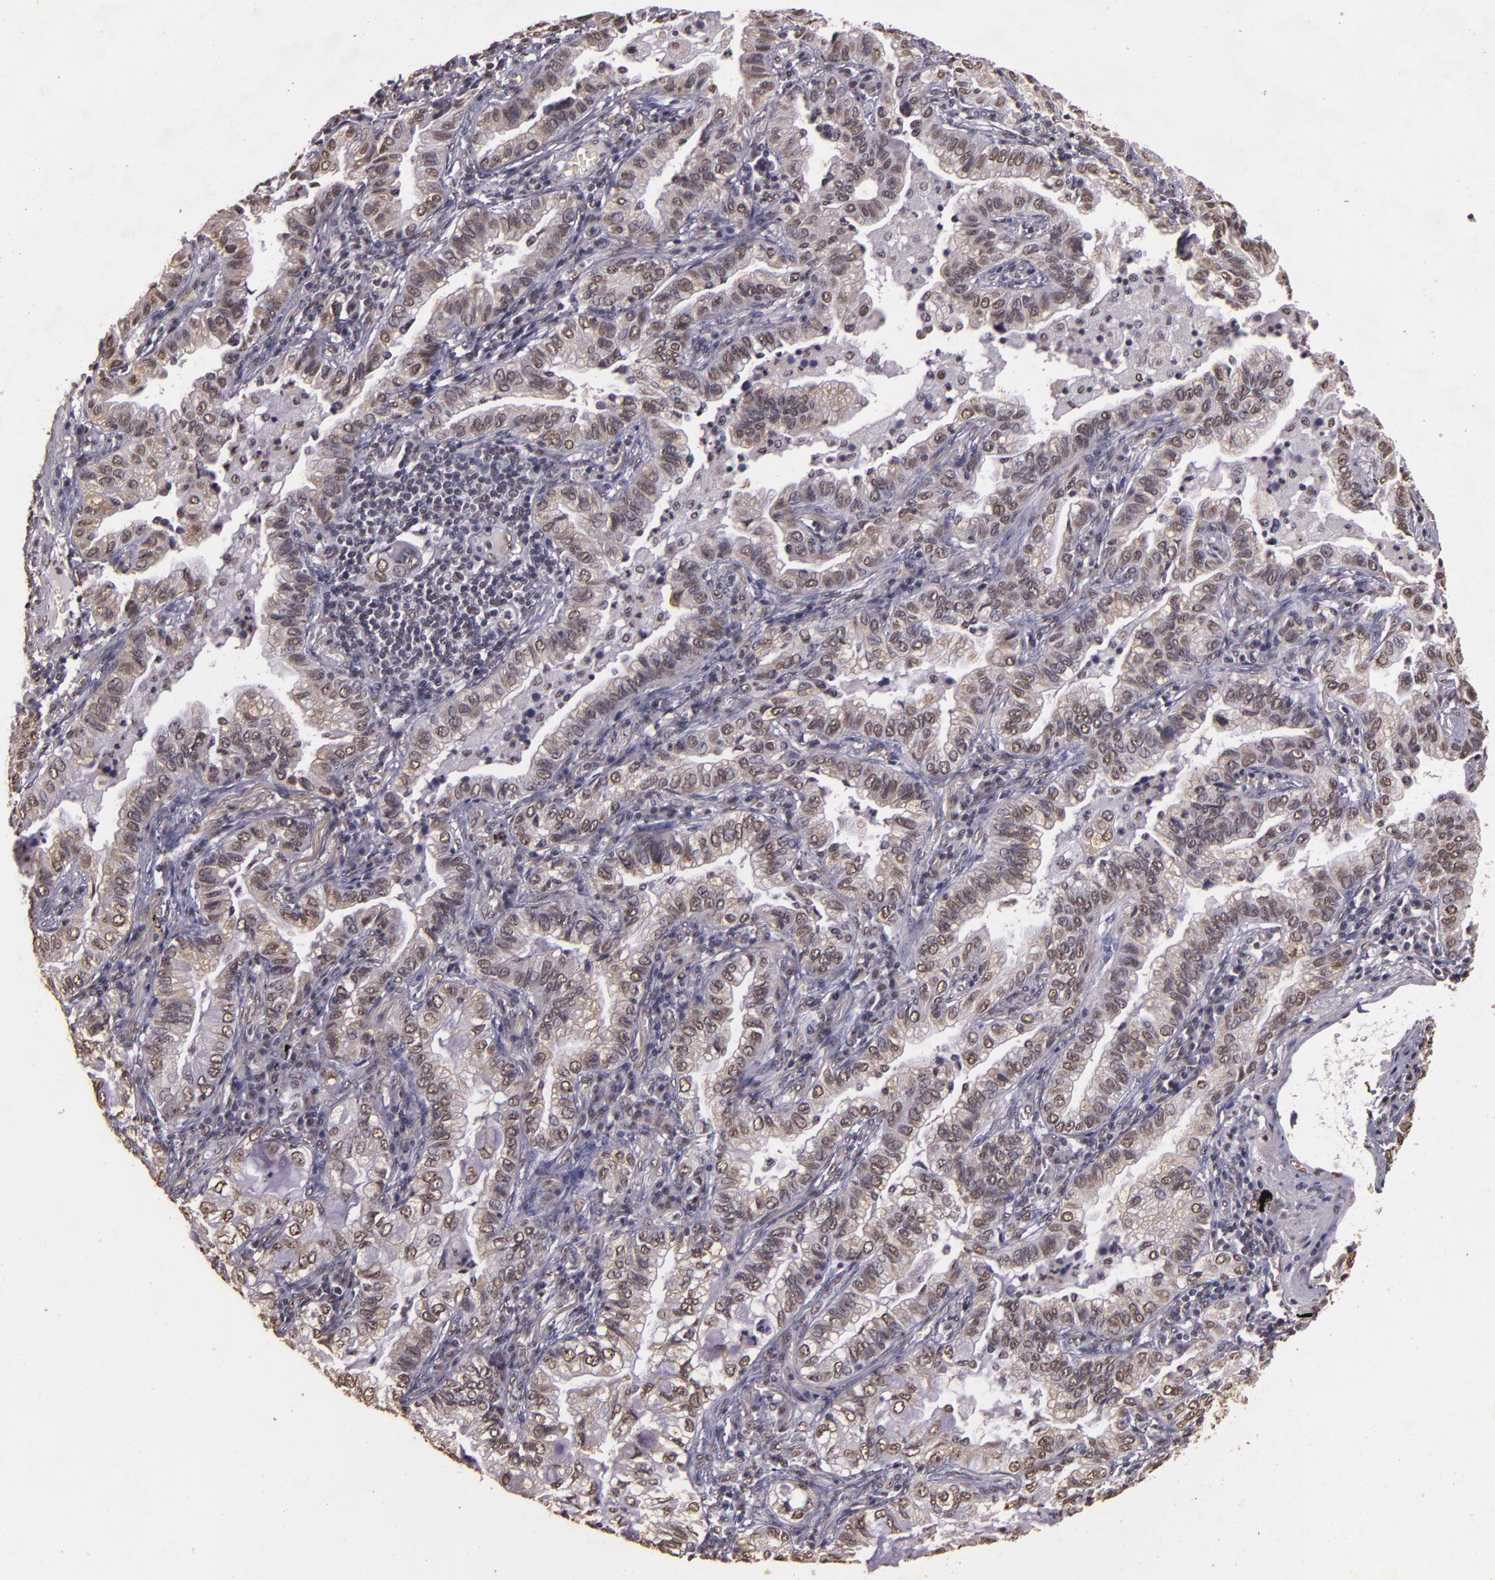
{"staining": {"intensity": "weak", "quantity": "25%-75%", "location": "nuclear"}, "tissue": "lung cancer", "cell_type": "Tumor cells", "image_type": "cancer", "snomed": [{"axis": "morphology", "description": "Adenocarcinoma, NOS"}, {"axis": "topography", "description": "Lung"}], "caption": "The photomicrograph shows staining of adenocarcinoma (lung), revealing weak nuclear protein positivity (brown color) within tumor cells. (DAB = brown stain, brightfield microscopy at high magnification).", "gene": "CBX3", "patient": {"sex": "female", "age": 50}}